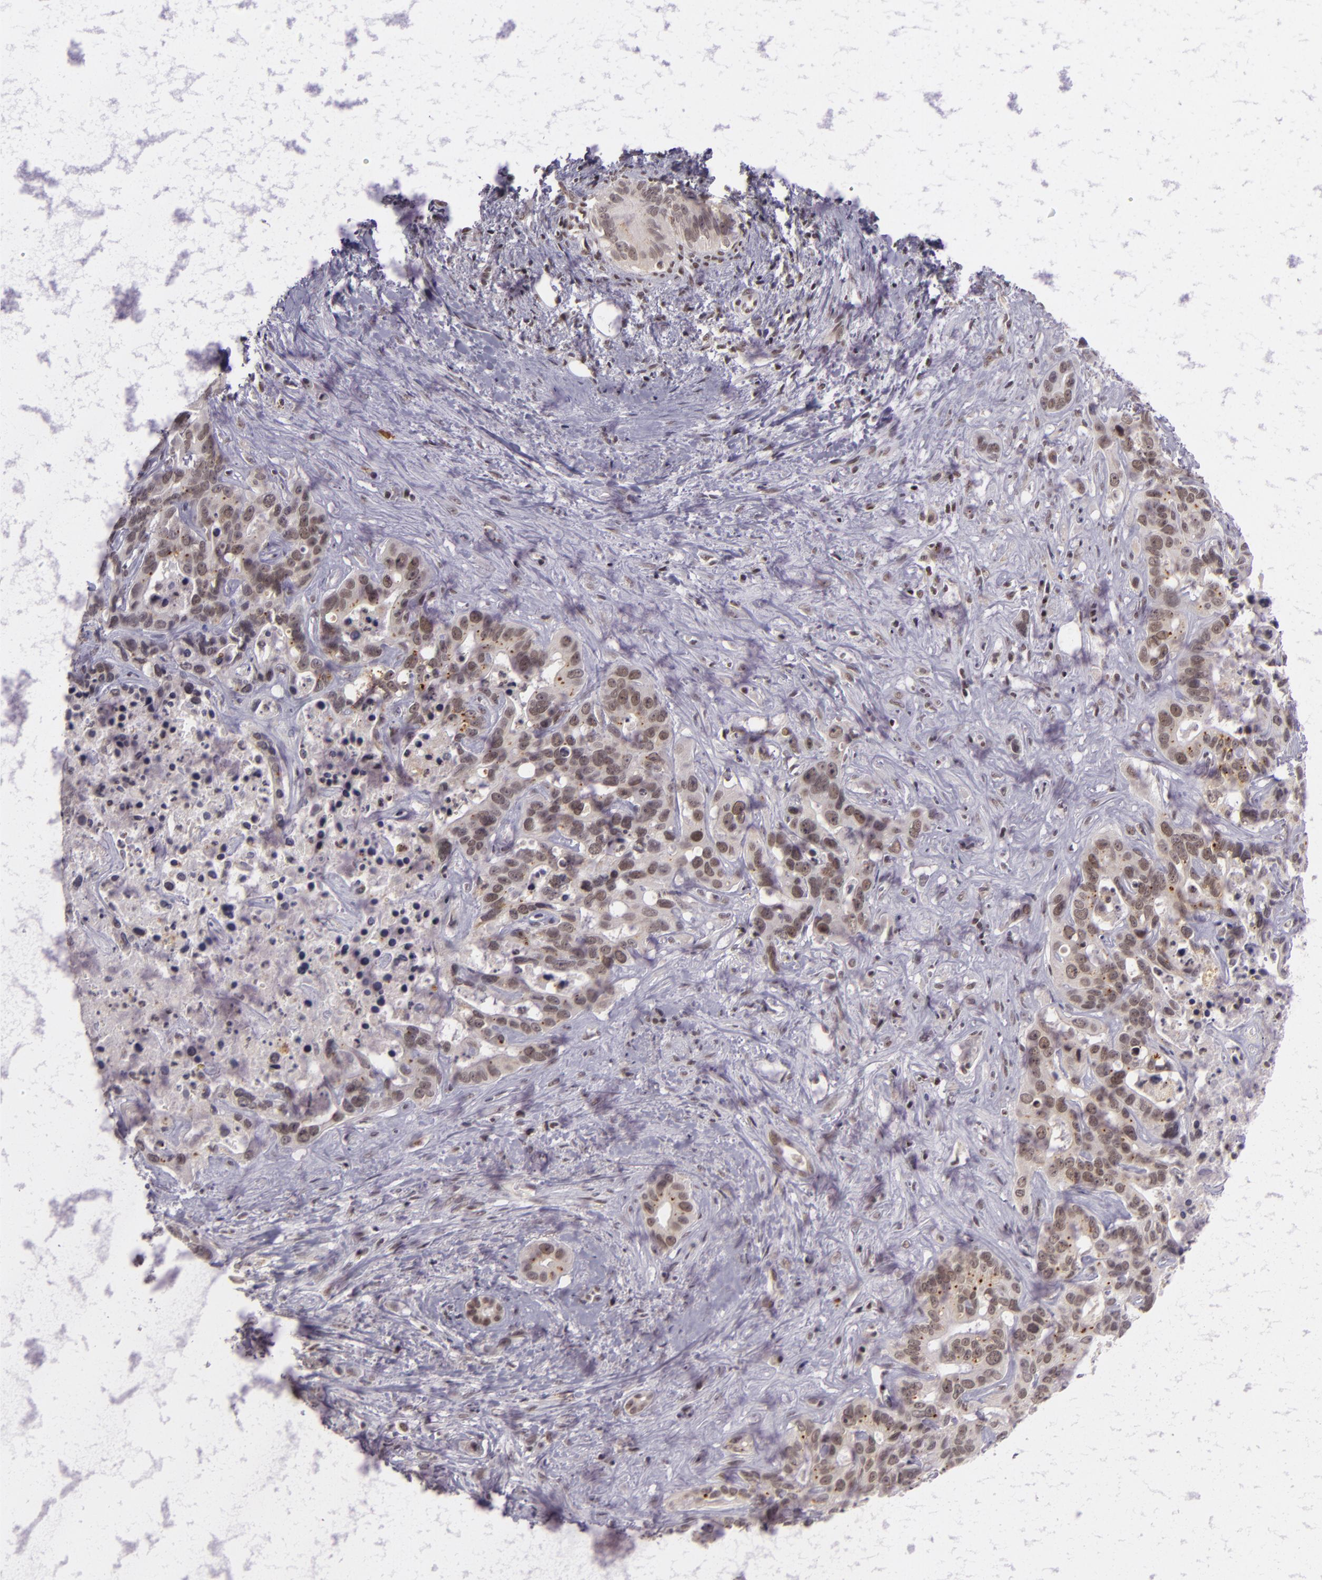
{"staining": {"intensity": "moderate", "quantity": ">75%", "location": "nuclear"}, "tissue": "liver cancer", "cell_type": "Tumor cells", "image_type": "cancer", "snomed": [{"axis": "morphology", "description": "Cholangiocarcinoma"}, {"axis": "topography", "description": "Liver"}], "caption": "An image of liver cholangiocarcinoma stained for a protein demonstrates moderate nuclear brown staining in tumor cells. (DAB (3,3'-diaminobenzidine) = brown stain, brightfield microscopy at high magnification).", "gene": "ZFX", "patient": {"sex": "female", "age": 65}}